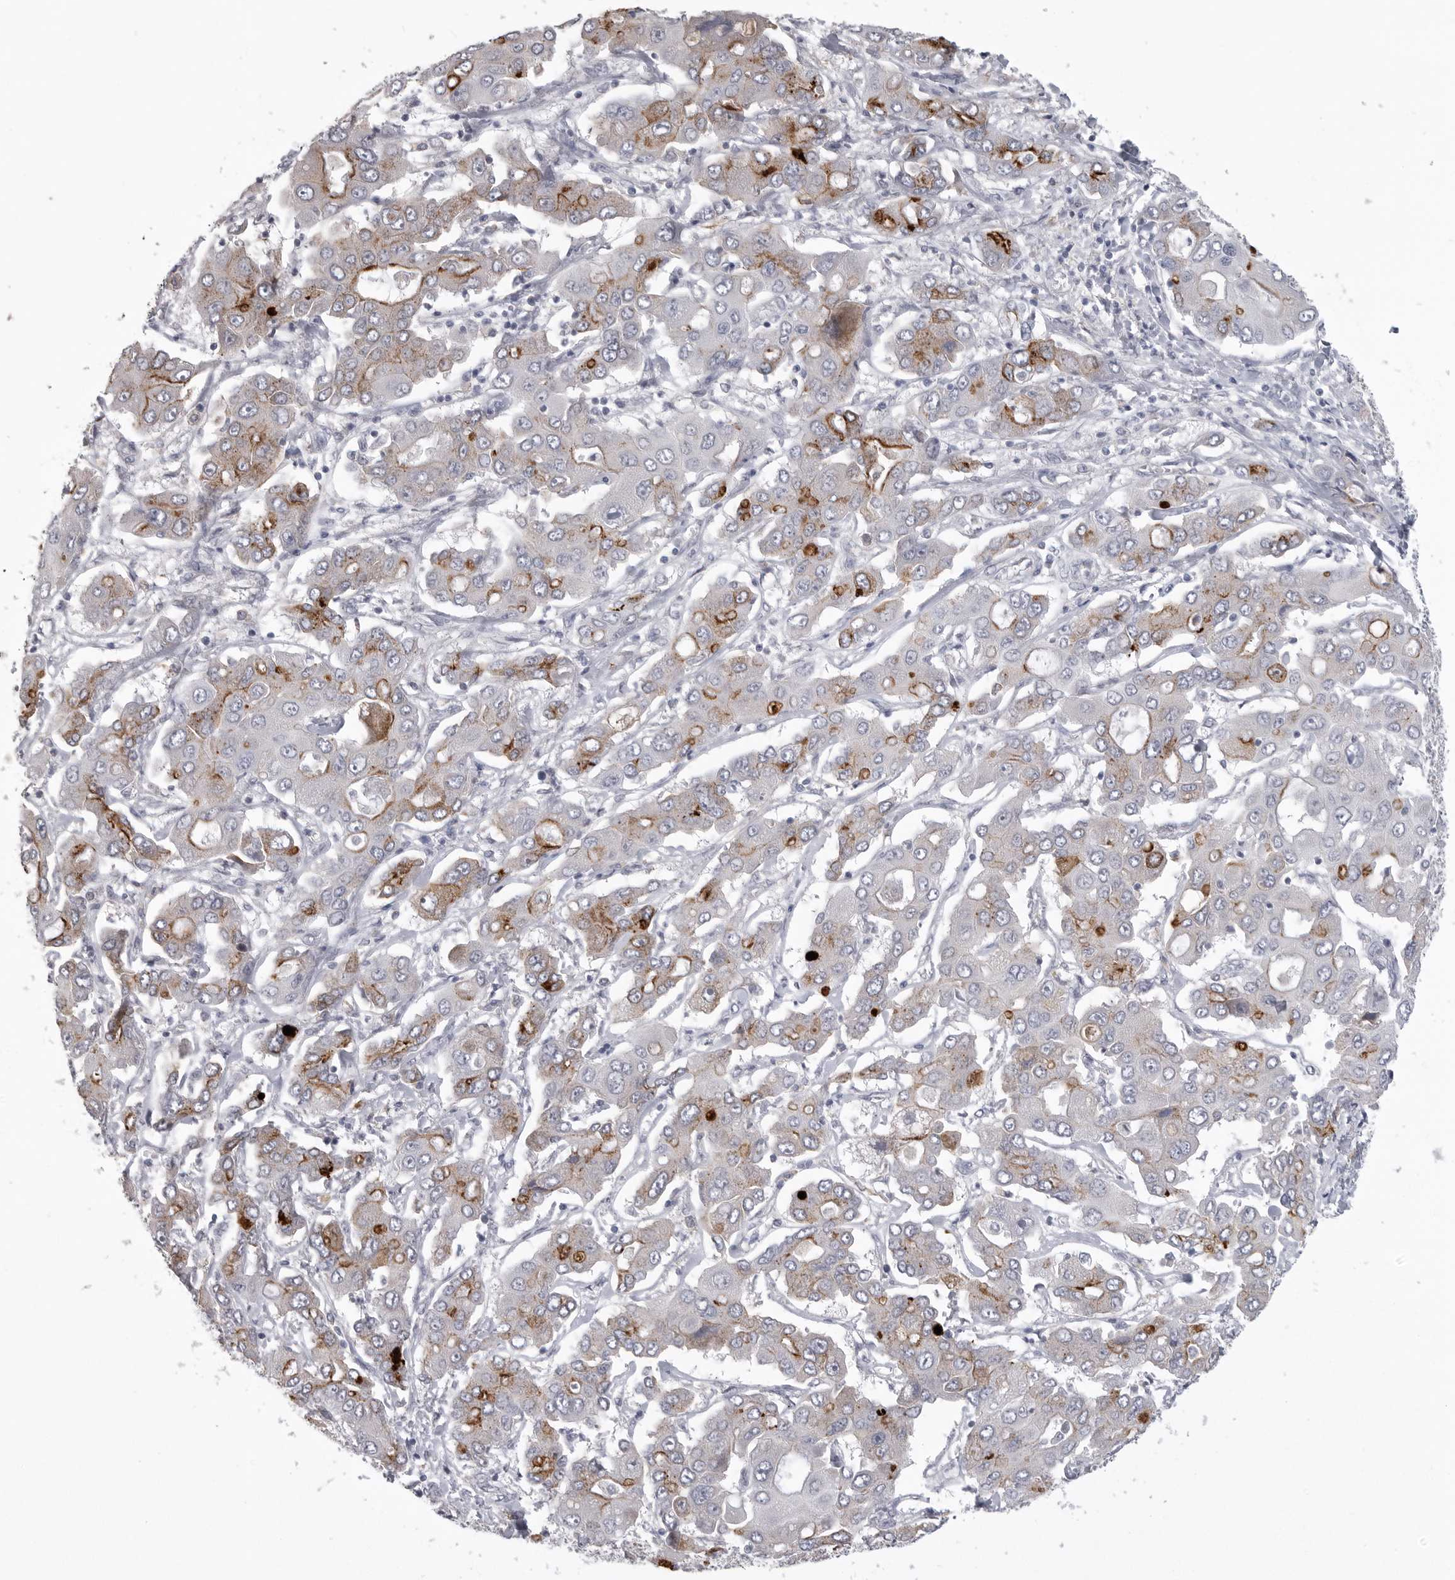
{"staining": {"intensity": "moderate", "quantity": "25%-75%", "location": "cytoplasmic/membranous"}, "tissue": "liver cancer", "cell_type": "Tumor cells", "image_type": "cancer", "snomed": [{"axis": "morphology", "description": "Cholangiocarcinoma"}, {"axis": "topography", "description": "Liver"}], "caption": "Liver cancer was stained to show a protein in brown. There is medium levels of moderate cytoplasmic/membranous positivity in approximately 25%-75% of tumor cells.", "gene": "SERPING1", "patient": {"sex": "male", "age": 67}}